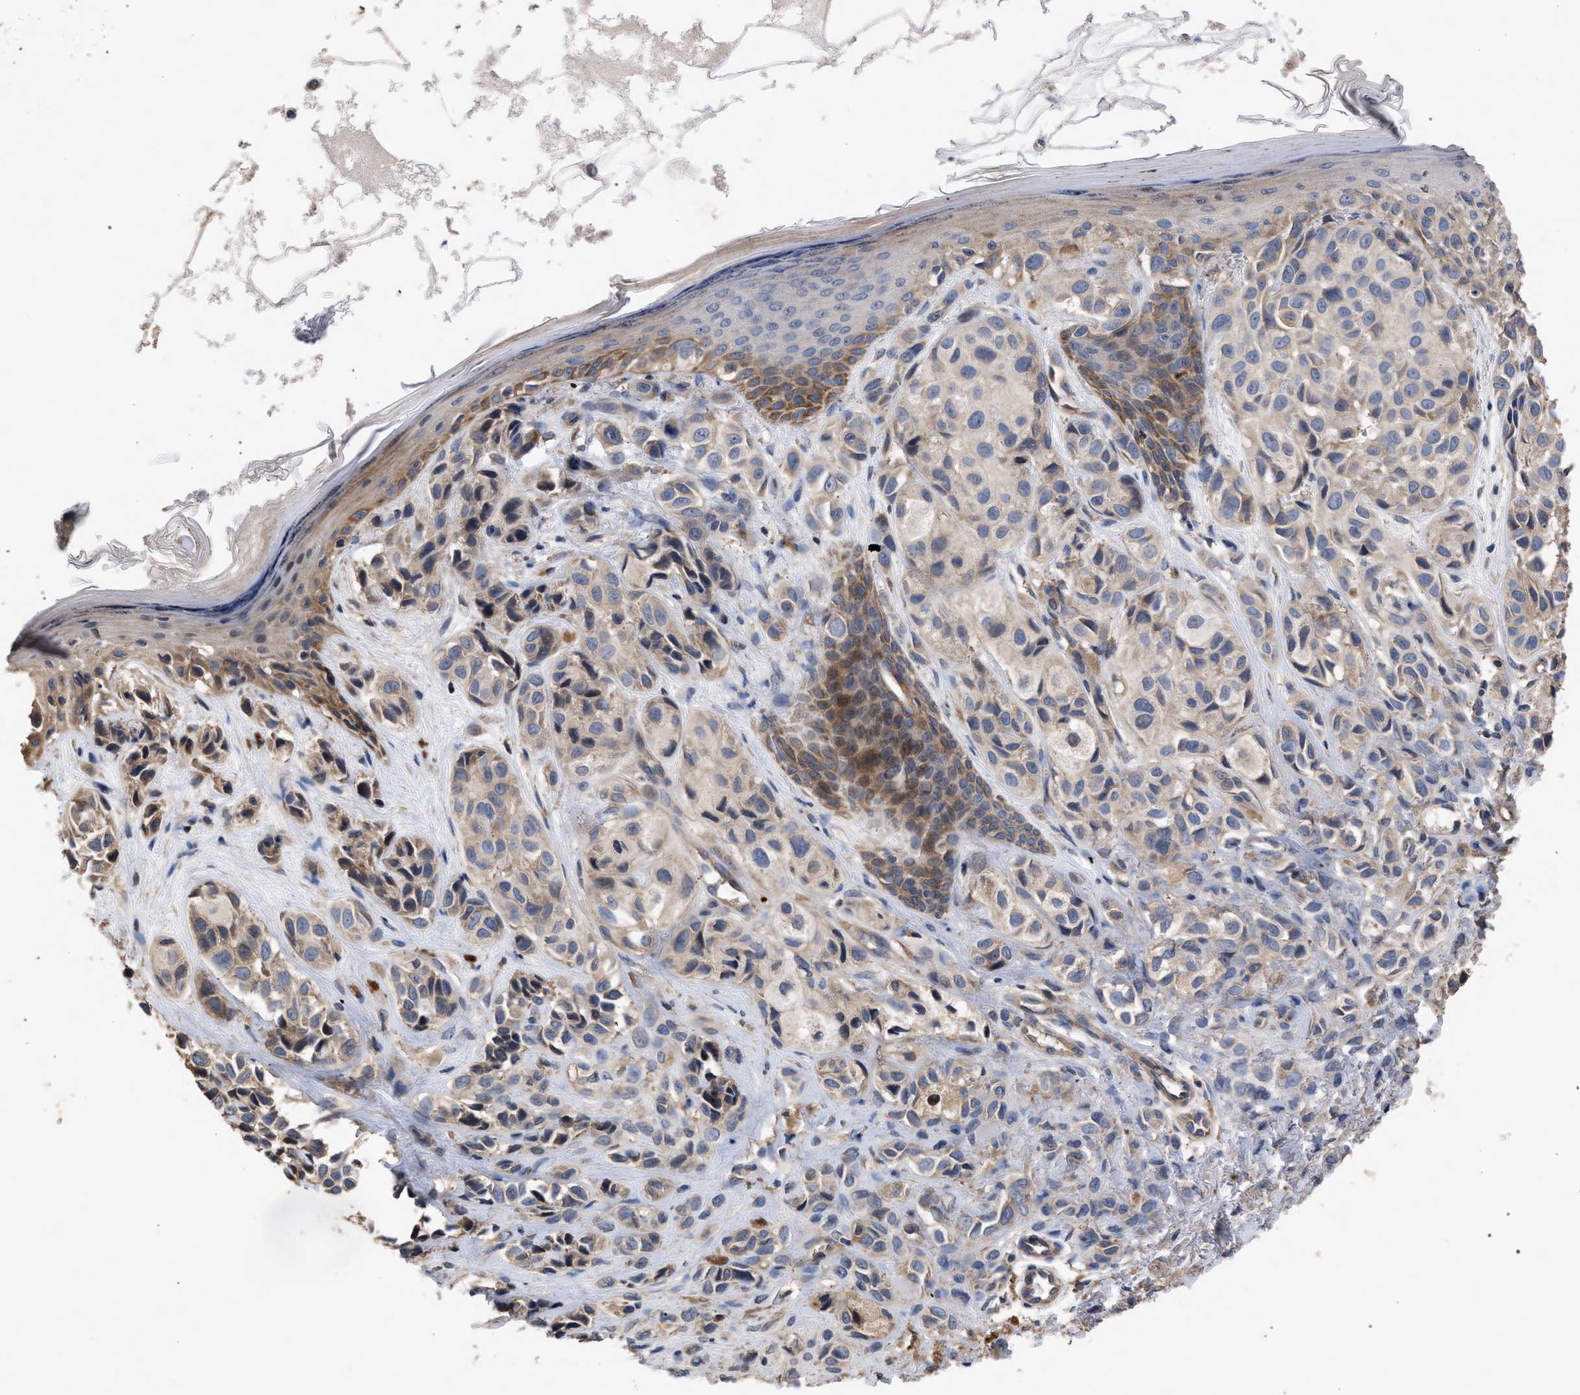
{"staining": {"intensity": "weak", "quantity": "<25%", "location": "cytoplasmic/membranous"}, "tissue": "melanoma", "cell_type": "Tumor cells", "image_type": "cancer", "snomed": [{"axis": "morphology", "description": "Malignant melanoma, NOS"}, {"axis": "topography", "description": "Skin"}], "caption": "High magnification brightfield microscopy of malignant melanoma stained with DAB (brown) and counterstained with hematoxylin (blue): tumor cells show no significant expression.", "gene": "BTN2A1", "patient": {"sex": "female", "age": 58}}